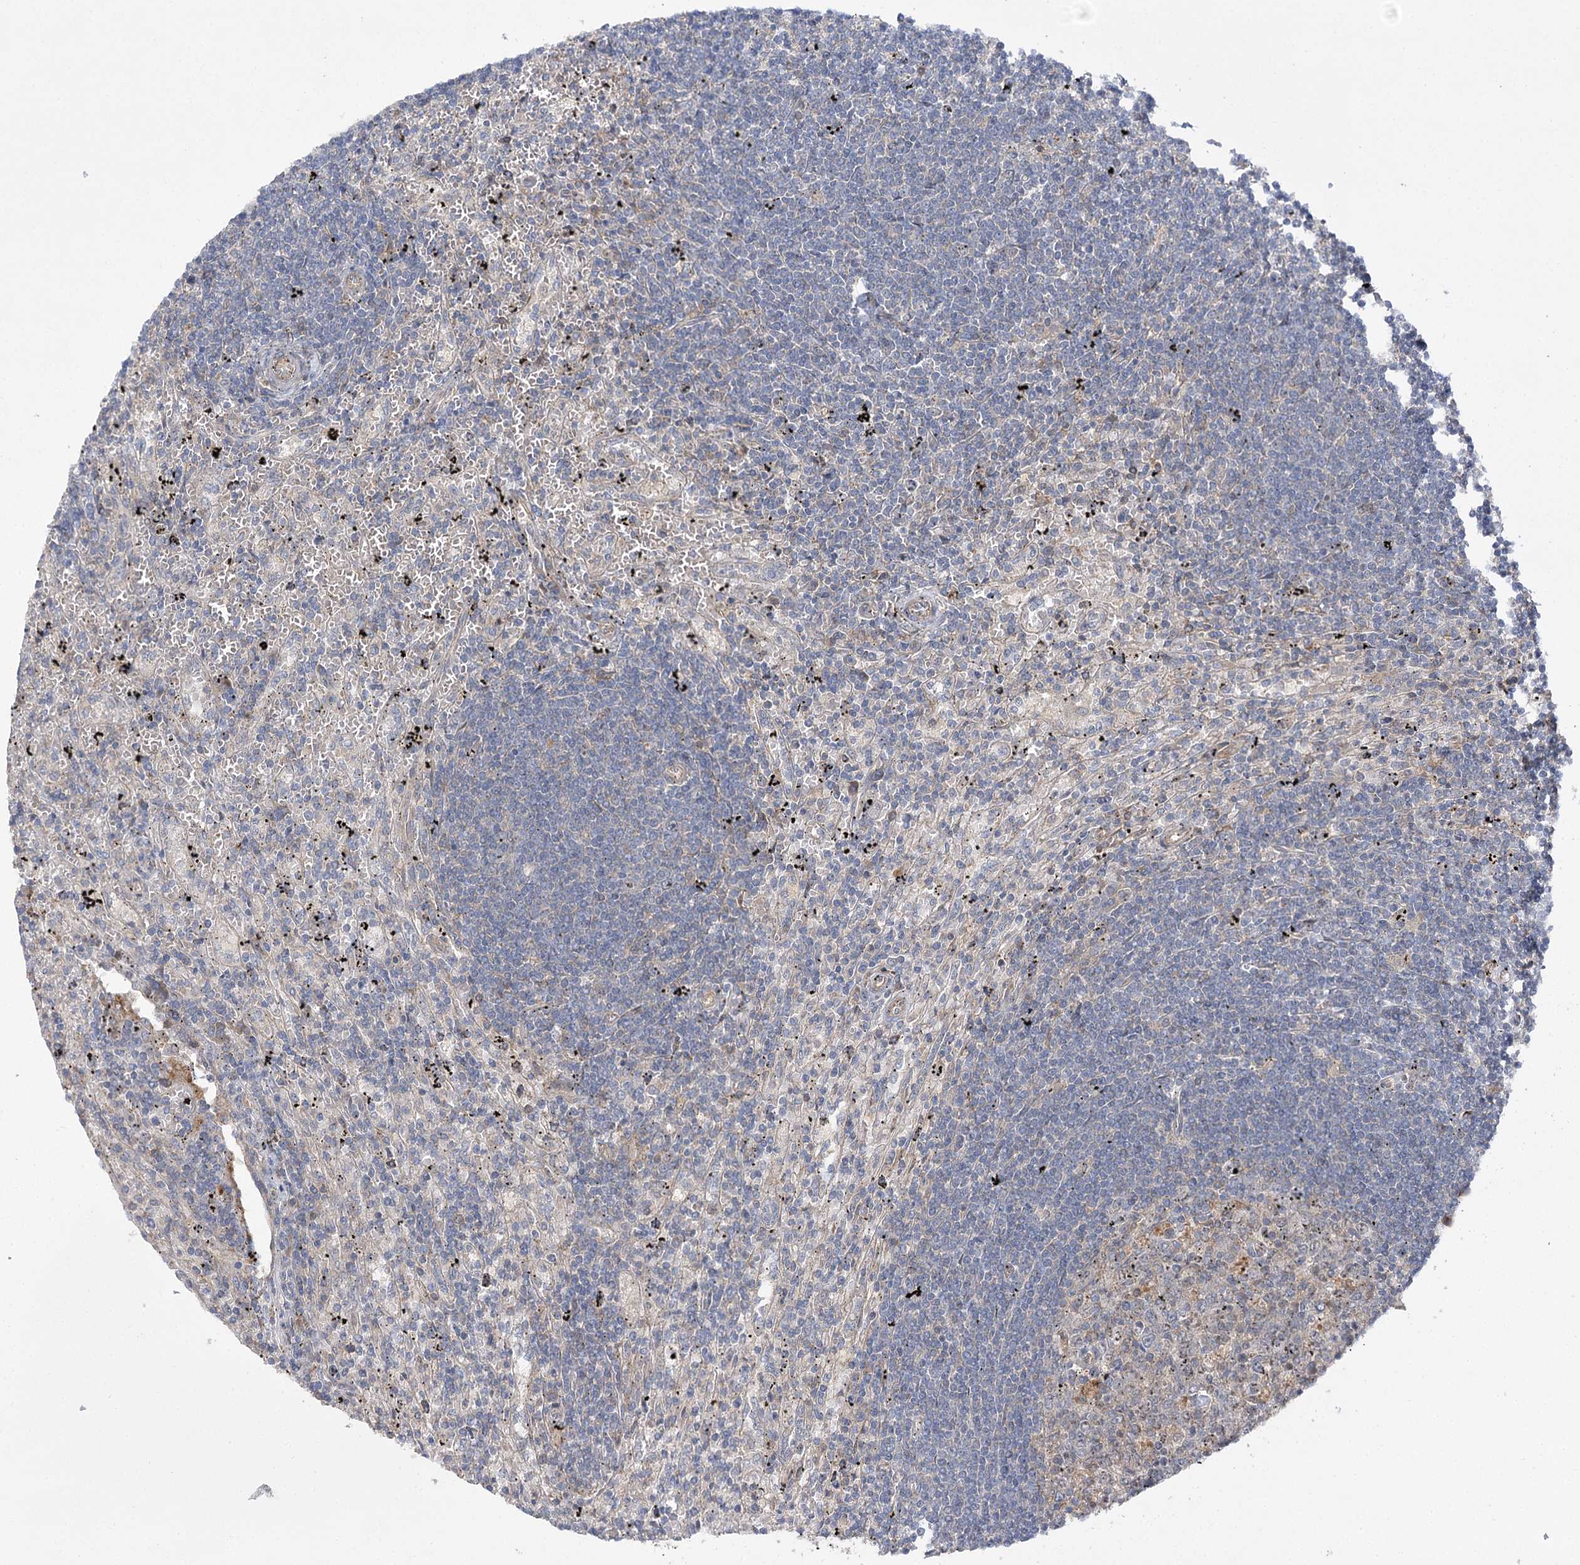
{"staining": {"intensity": "negative", "quantity": "none", "location": "none"}, "tissue": "lymphoma", "cell_type": "Tumor cells", "image_type": "cancer", "snomed": [{"axis": "morphology", "description": "Malignant lymphoma, non-Hodgkin's type, Low grade"}, {"axis": "topography", "description": "Spleen"}], "caption": "The IHC image has no significant positivity in tumor cells of malignant lymphoma, non-Hodgkin's type (low-grade) tissue.", "gene": "BCR", "patient": {"sex": "male", "age": 76}}